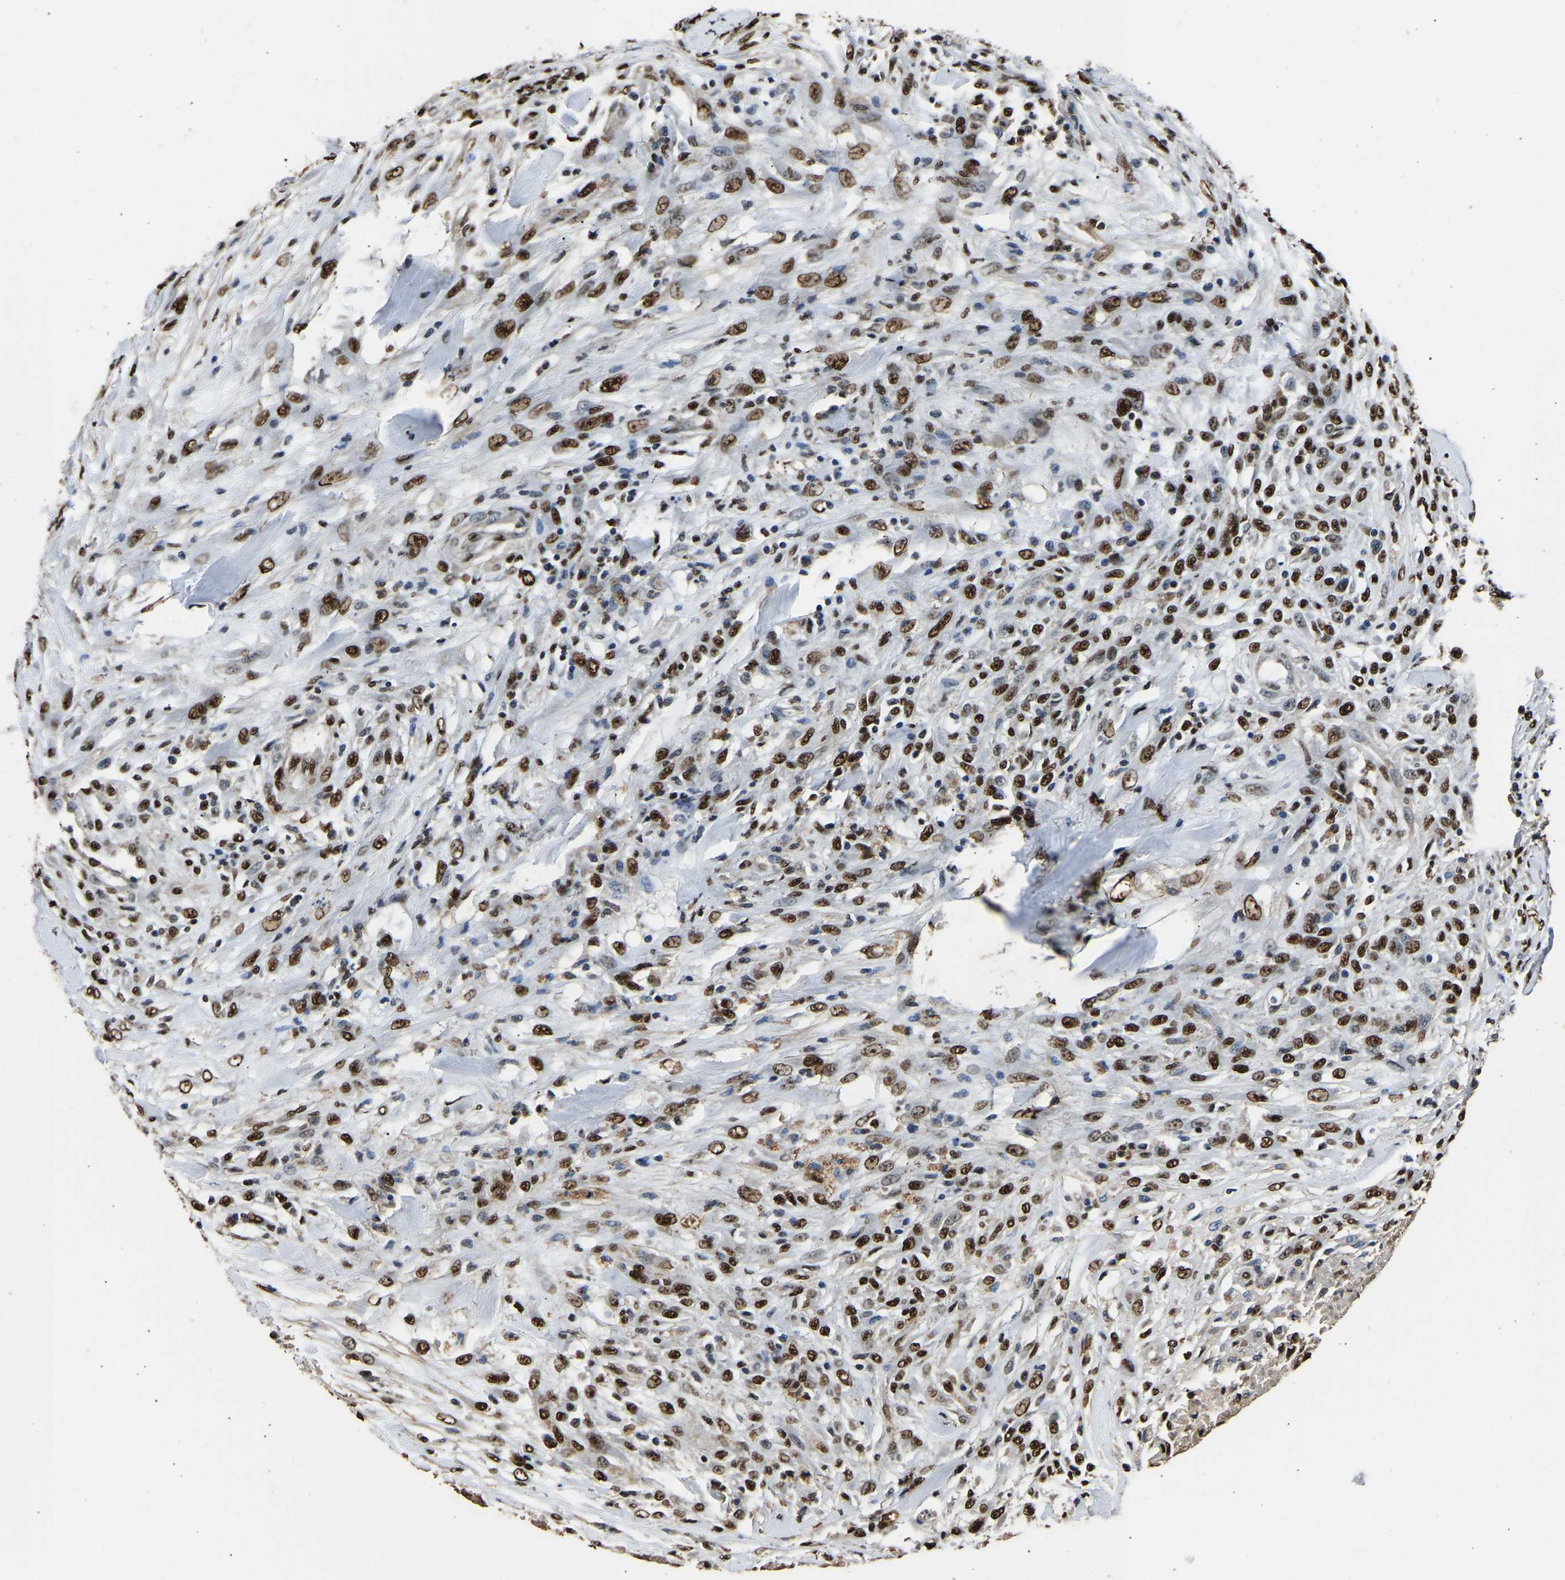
{"staining": {"intensity": "strong", "quantity": ">75%", "location": "nuclear"}, "tissue": "testis cancer", "cell_type": "Tumor cells", "image_type": "cancer", "snomed": [{"axis": "morphology", "description": "Seminoma, NOS"}, {"axis": "topography", "description": "Testis"}], "caption": "DAB (3,3'-diaminobenzidine) immunohistochemical staining of seminoma (testis) displays strong nuclear protein expression in approximately >75% of tumor cells. The staining was performed using DAB to visualize the protein expression in brown, while the nuclei were stained in blue with hematoxylin (Magnification: 20x).", "gene": "SAFB", "patient": {"sex": "male", "age": 59}}